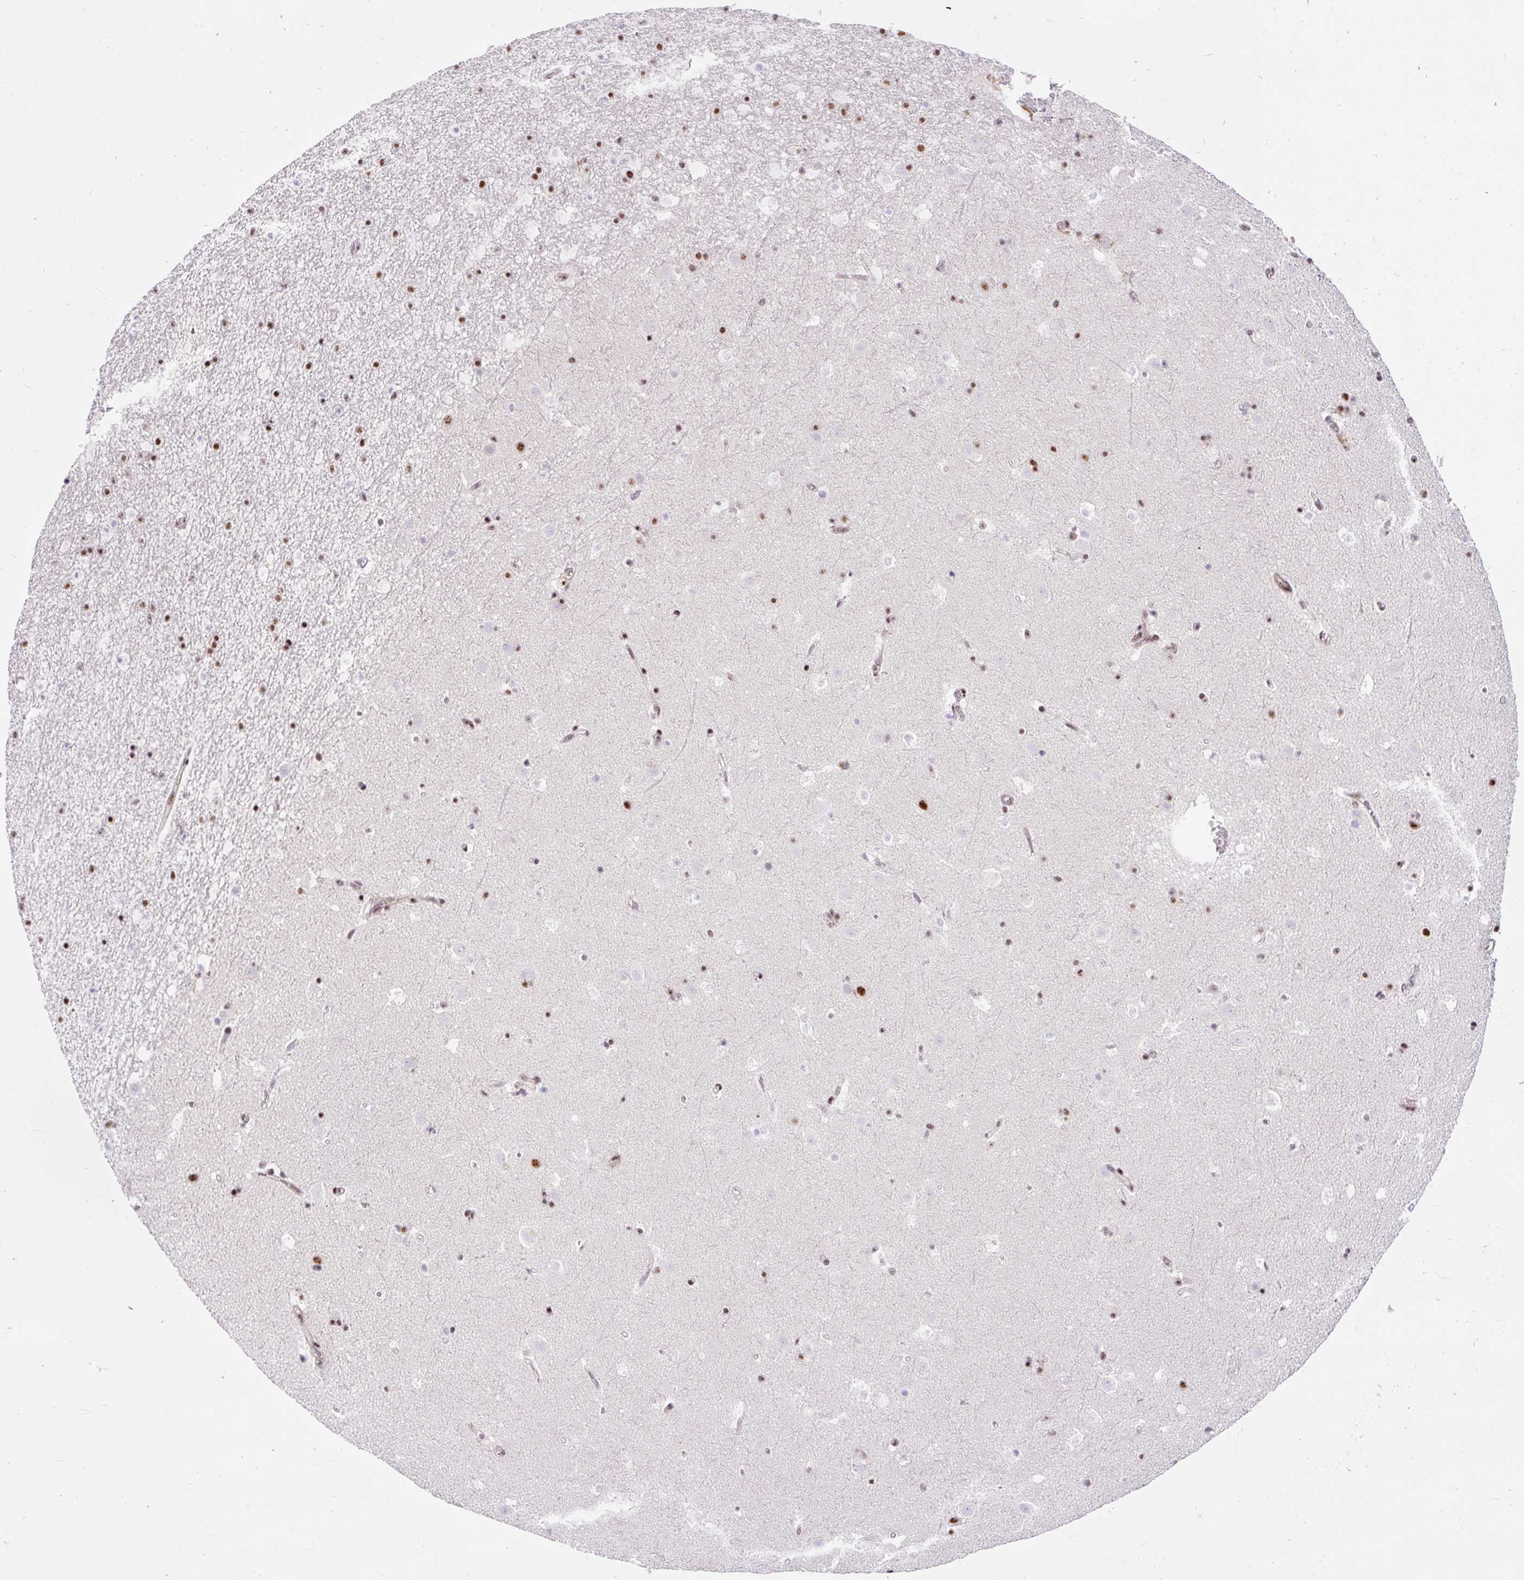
{"staining": {"intensity": "moderate", "quantity": "25%-75%", "location": "nuclear"}, "tissue": "caudate", "cell_type": "Glial cells", "image_type": "normal", "snomed": [{"axis": "morphology", "description": "Normal tissue, NOS"}, {"axis": "topography", "description": "Lateral ventricle wall"}], "caption": "Approximately 25%-75% of glial cells in unremarkable caudate show moderate nuclear protein expression as visualized by brown immunohistochemical staining.", "gene": "SMC5", "patient": {"sex": "male", "age": 37}}